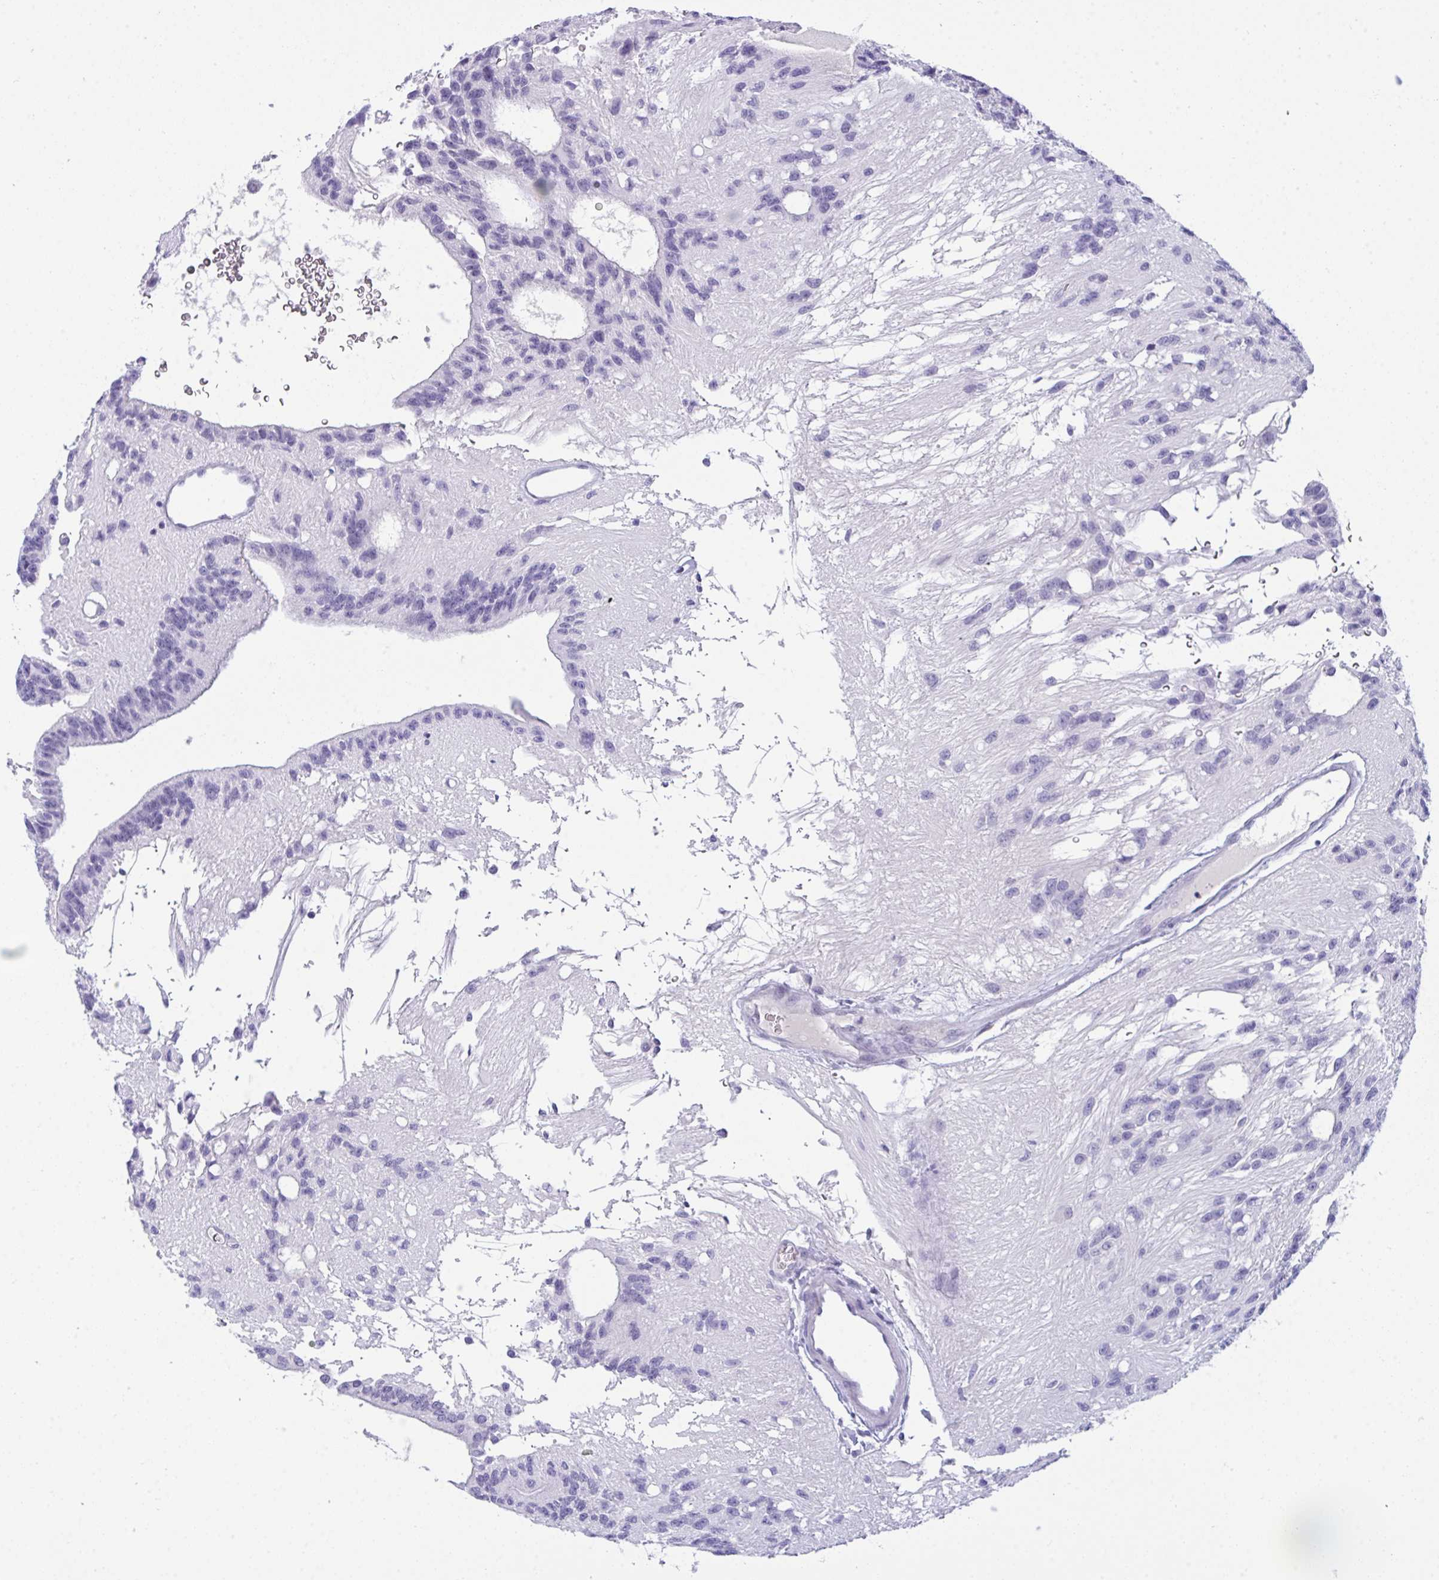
{"staining": {"intensity": "negative", "quantity": "none", "location": "none"}, "tissue": "glioma", "cell_type": "Tumor cells", "image_type": "cancer", "snomed": [{"axis": "morphology", "description": "Glioma, malignant, Low grade"}, {"axis": "topography", "description": "Brain"}], "caption": "An image of malignant glioma (low-grade) stained for a protein displays no brown staining in tumor cells.", "gene": "PRDM9", "patient": {"sex": "male", "age": 31}}